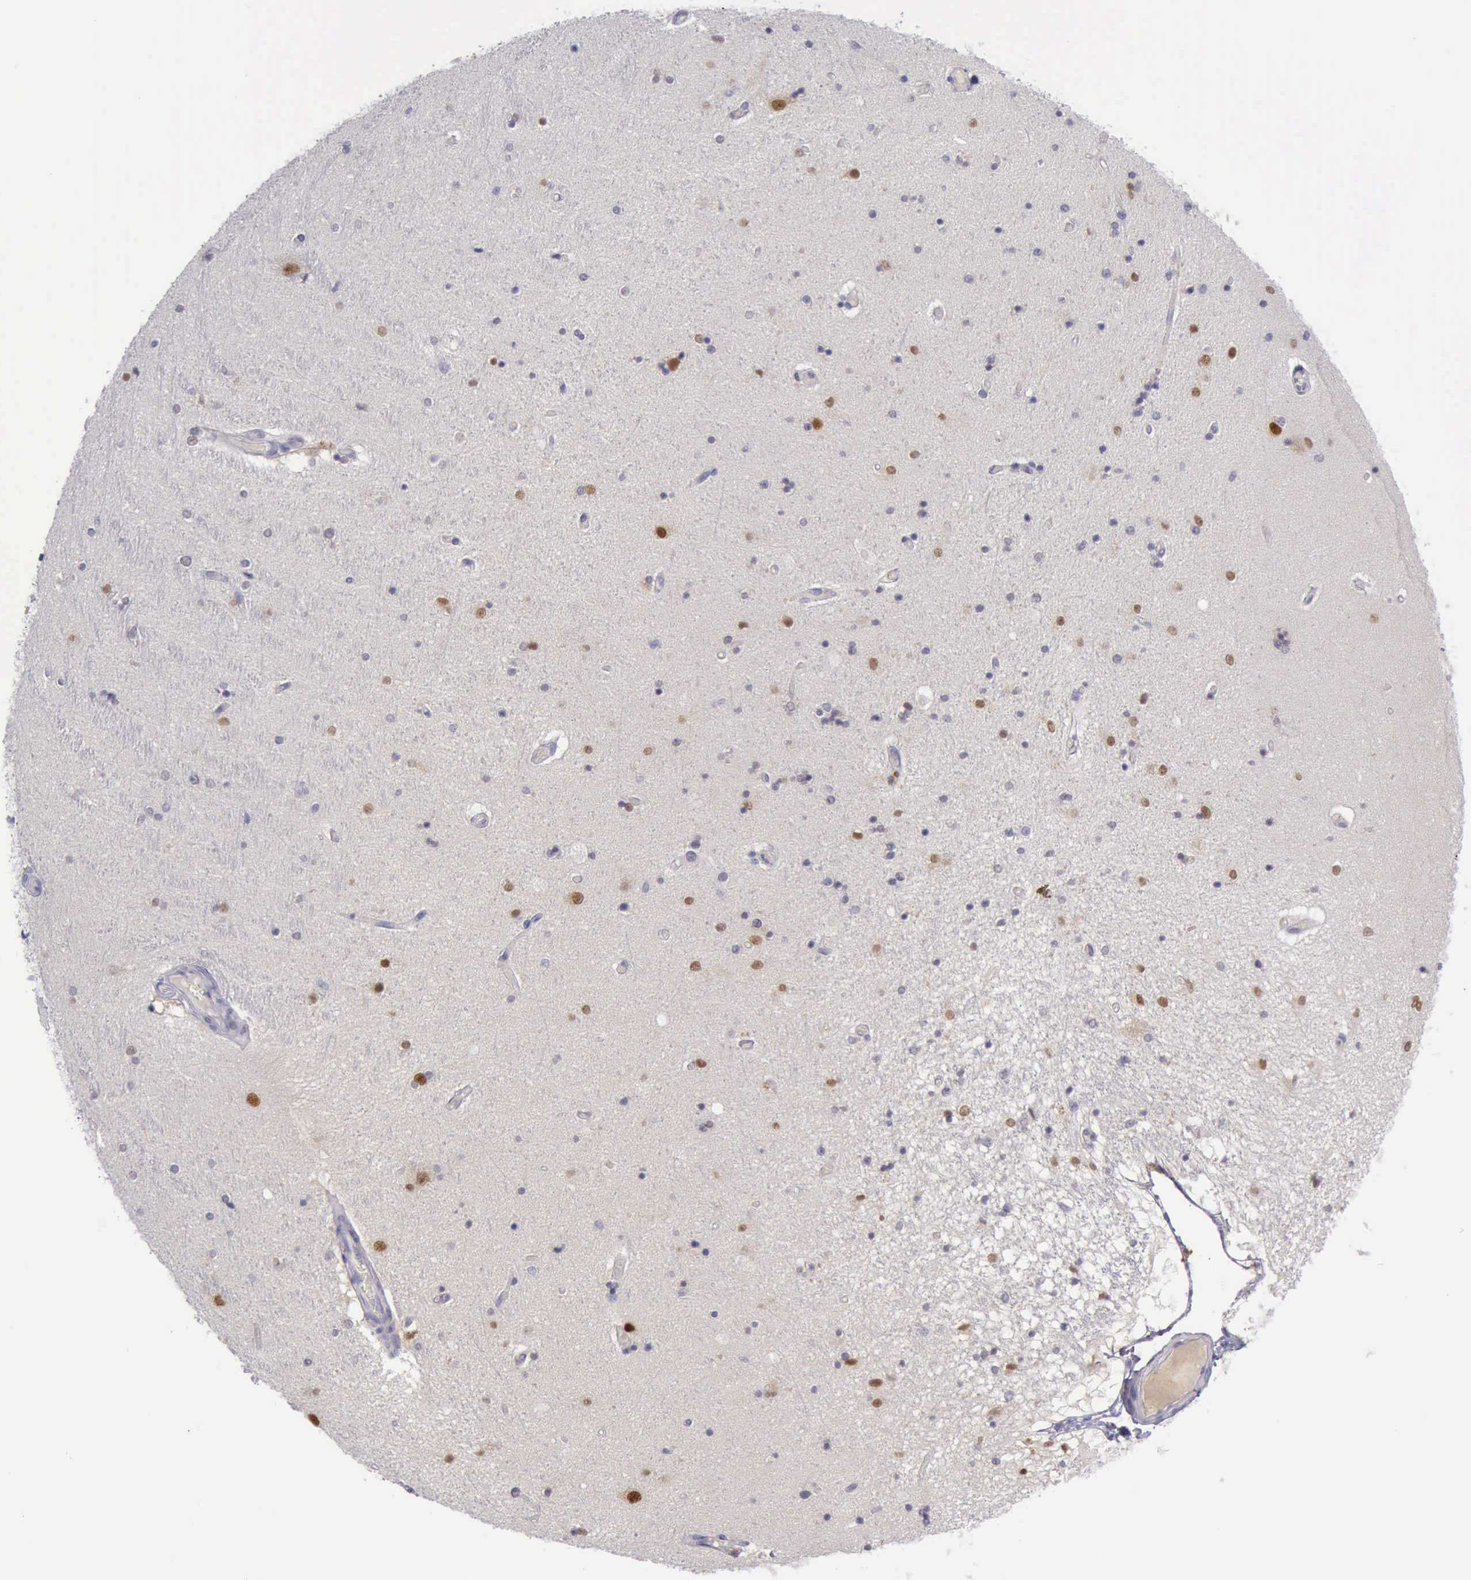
{"staining": {"intensity": "moderate", "quantity": "25%-75%", "location": "cytoplasmic/membranous,nuclear"}, "tissue": "hippocampus", "cell_type": "Glial cells", "image_type": "normal", "snomed": [{"axis": "morphology", "description": "Normal tissue, NOS"}, {"axis": "topography", "description": "Hippocampus"}], "caption": "DAB (3,3'-diaminobenzidine) immunohistochemical staining of benign human hippocampus shows moderate cytoplasmic/membranous,nuclear protein staining in approximately 25%-75% of glial cells.", "gene": "ARNT2", "patient": {"sex": "female", "age": 54}}